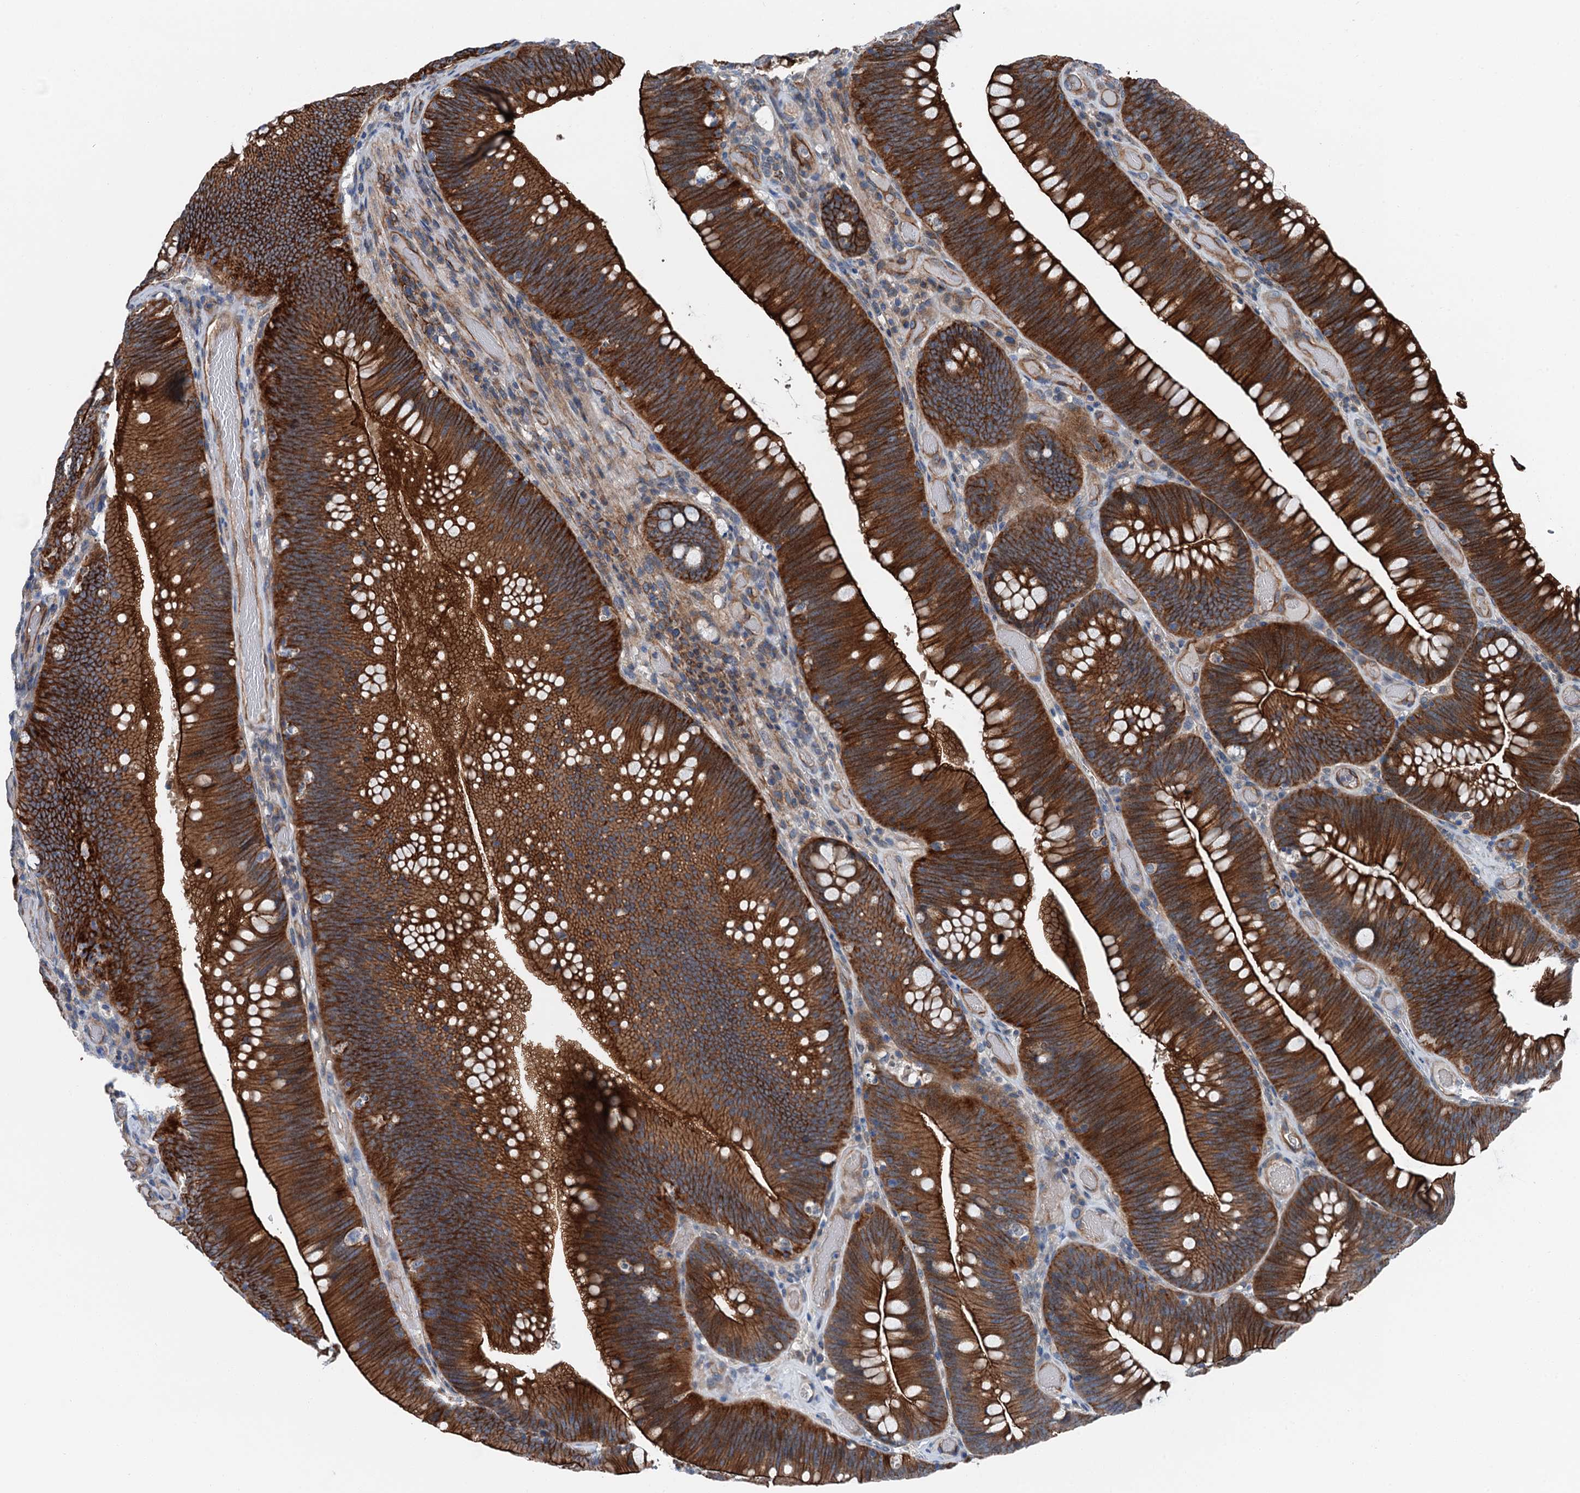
{"staining": {"intensity": "strong", "quantity": ">75%", "location": "cytoplasmic/membranous"}, "tissue": "colorectal cancer", "cell_type": "Tumor cells", "image_type": "cancer", "snomed": [{"axis": "morphology", "description": "Normal tissue, NOS"}, {"axis": "topography", "description": "Colon"}], "caption": "The photomicrograph exhibits a brown stain indicating the presence of a protein in the cytoplasmic/membranous of tumor cells in colorectal cancer.", "gene": "NMRAL1", "patient": {"sex": "female", "age": 82}}